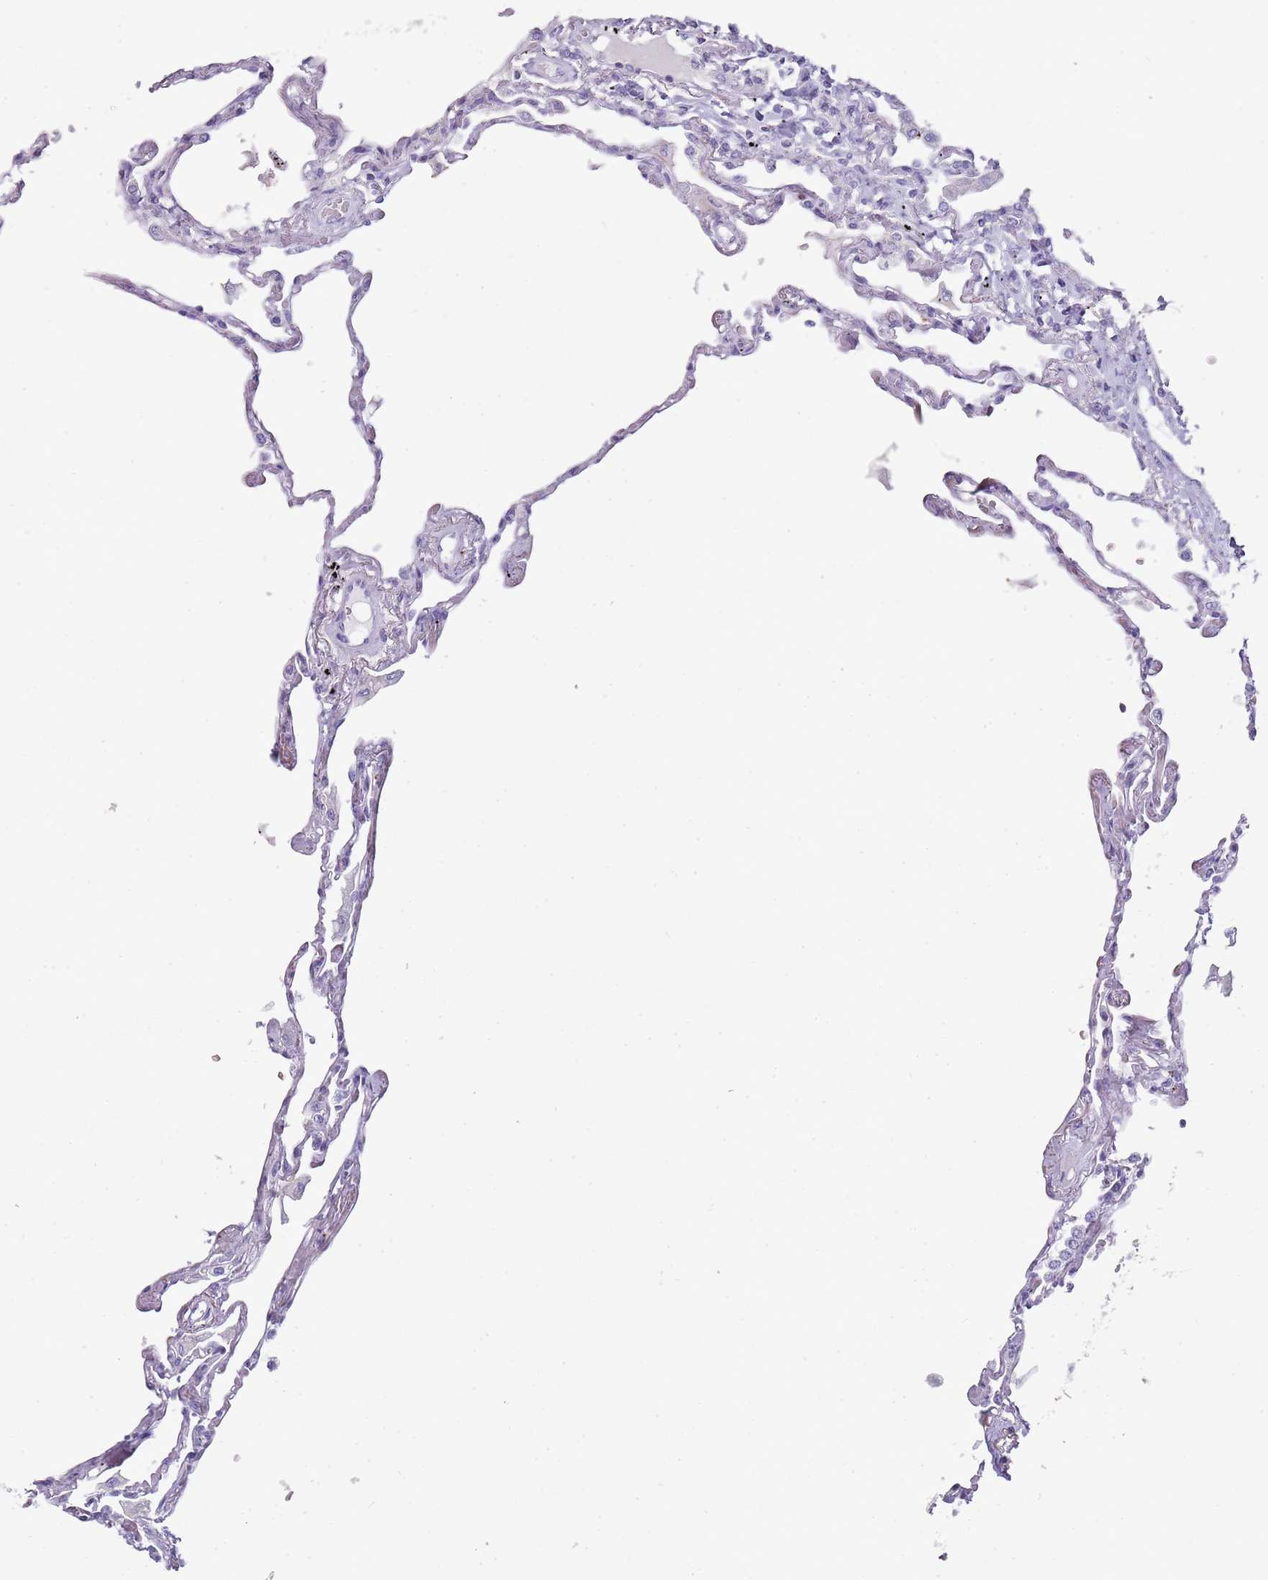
{"staining": {"intensity": "negative", "quantity": "none", "location": "none"}, "tissue": "lung", "cell_type": "Alveolar cells", "image_type": "normal", "snomed": [{"axis": "morphology", "description": "Normal tissue, NOS"}, {"axis": "topography", "description": "Lung"}], "caption": "Alveolar cells show no significant protein staining in benign lung. Nuclei are stained in blue.", "gene": "ENSG00000271254", "patient": {"sex": "female", "age": 67}}